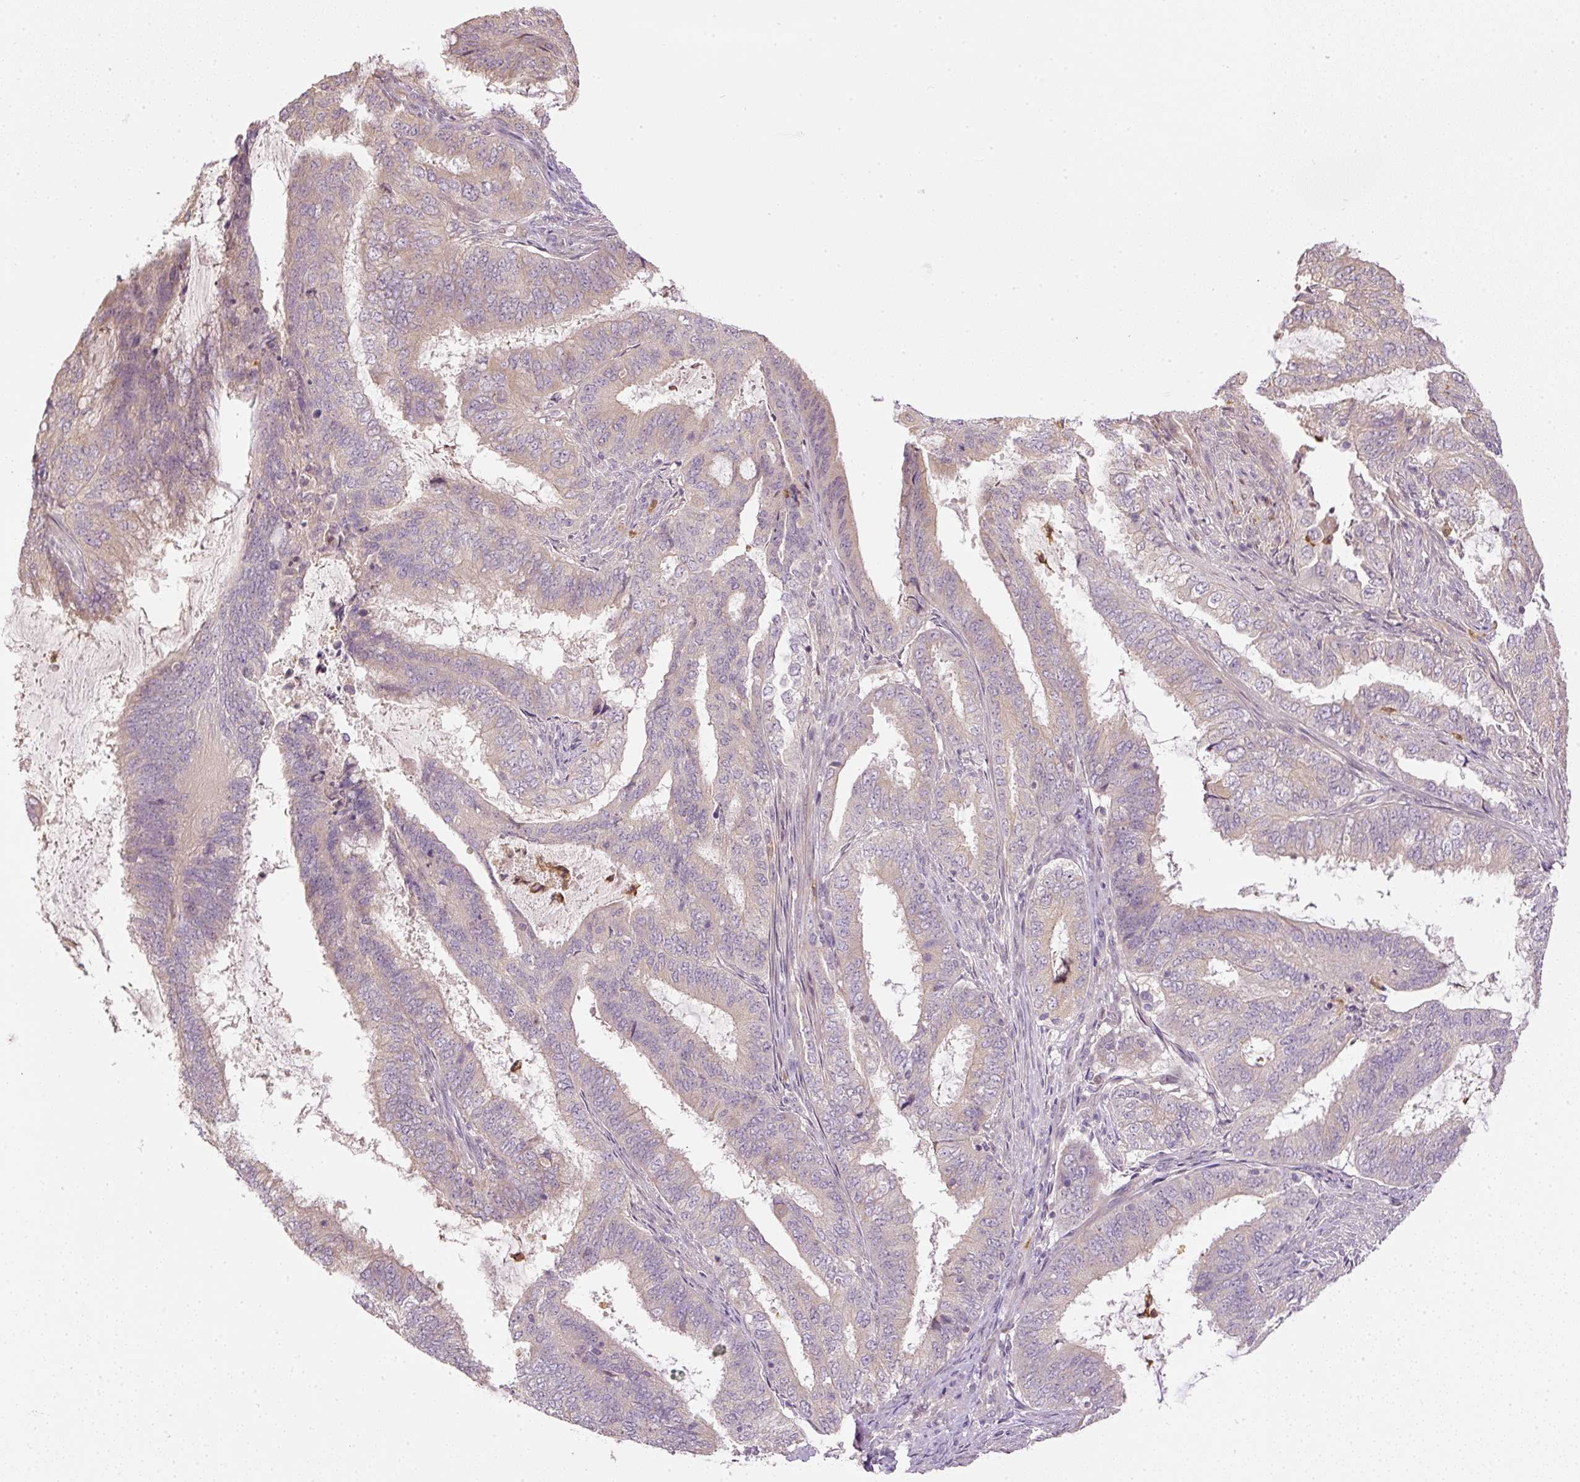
{"staining": {"intensity": "weak", "quantity": "25%-75%", "location": "cytoplasmic/membranous"}, "tissue": "endometrial cancer", "cell_type": "Tumor cells", "image_type": "cancer", "snomed": [{"axis": "morphology", "description": "Adenocarcinoma, NOS"}, {"axis": "topography", "description": "Endometrium"}], "caption": "Adenocarcinoma (endometrial) stained for a protein (brown) shows weak cytoplasmic/membranous positive expression in about 25%-75% of tumor cells.", "gene": "CTTNBP2", "patient": {"sex": "female", "age": 51}}